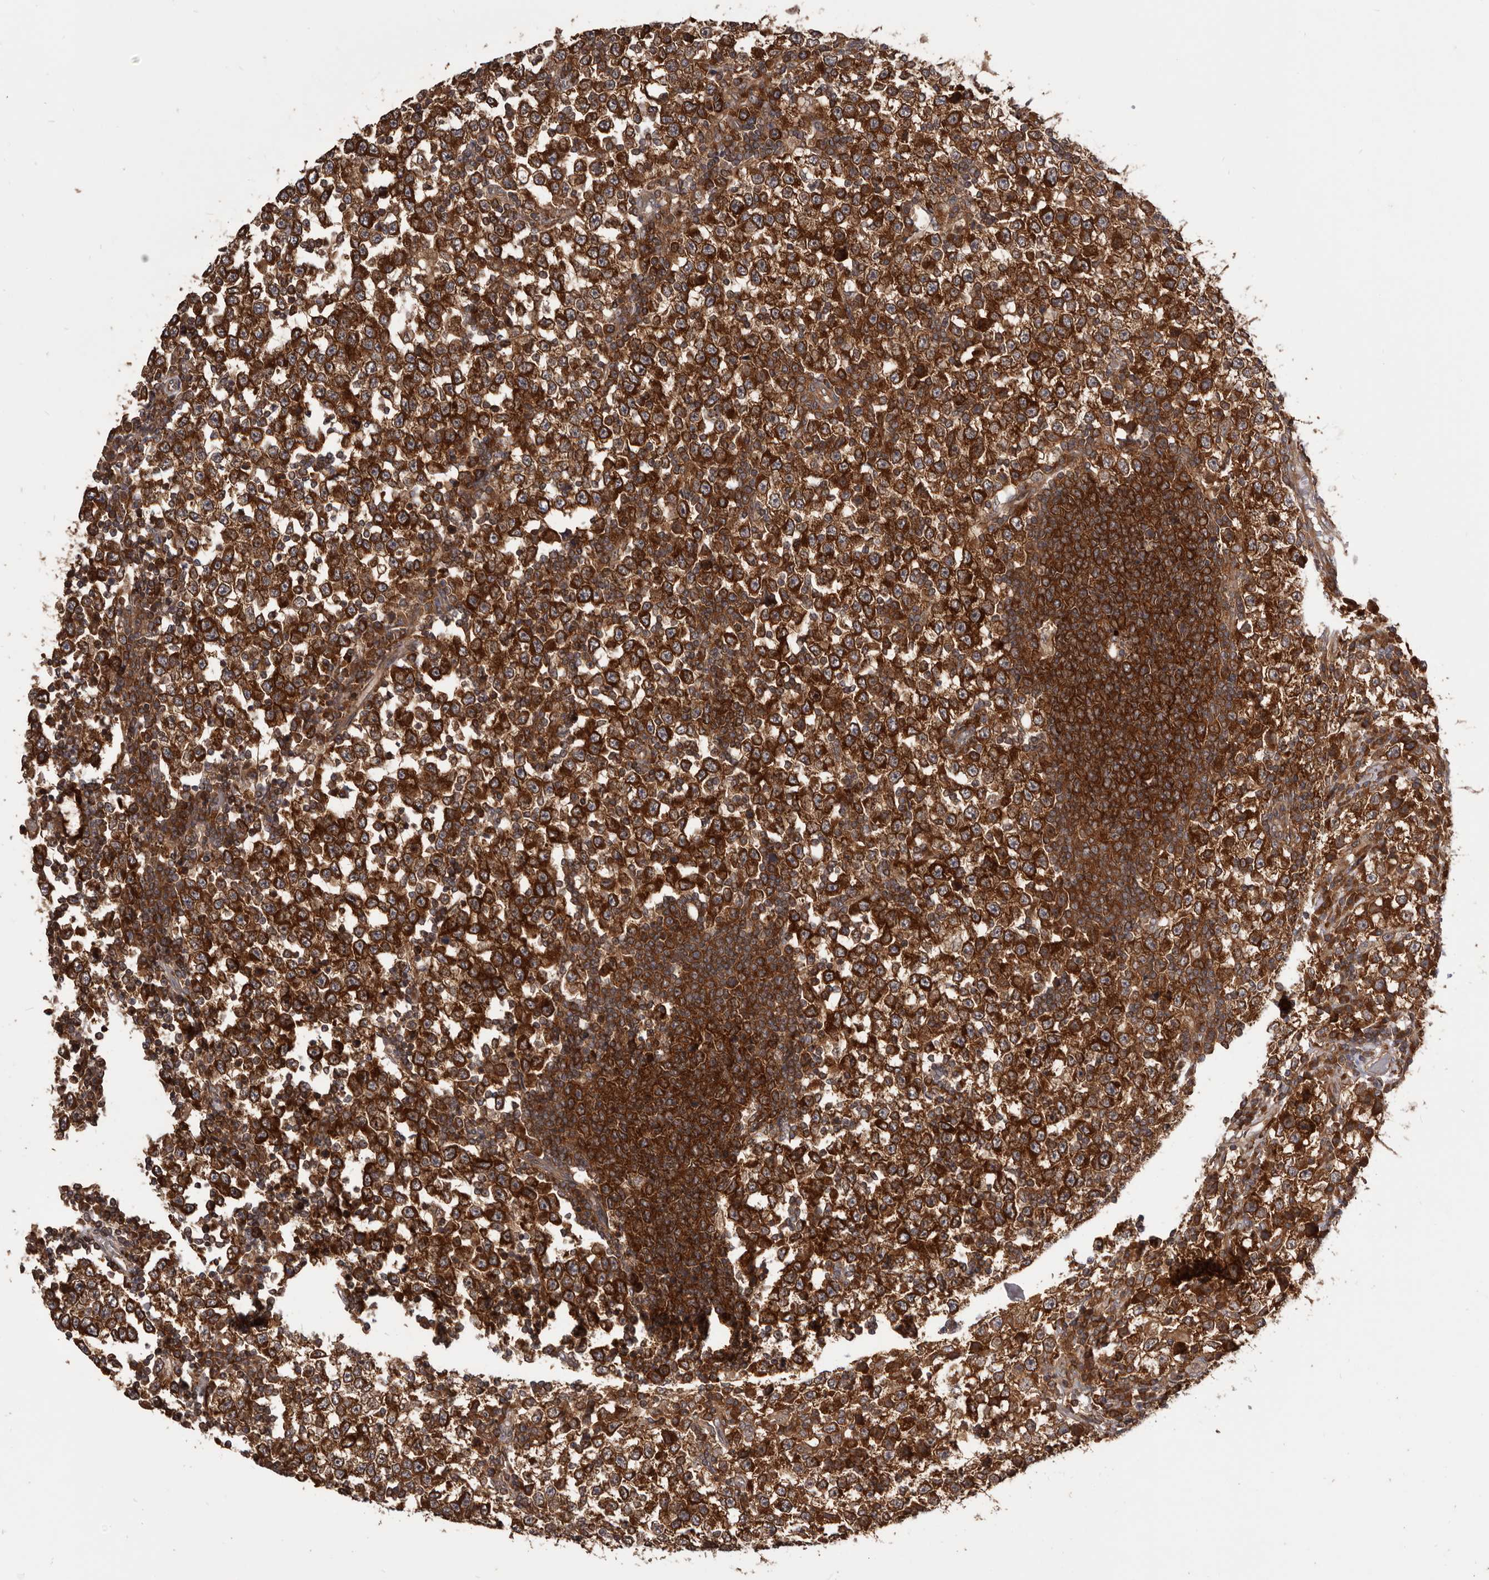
{"staining": {"intensity": "strong", "quantity": ">75%", "location": "cytoplasmic/membranous"}, "tissue": "testis cancer", "cell_type": "Tumor cells", "image_type": "cancer", "snomed": [{"axis": "morphology", "description": "Seminoma, NOS"}, {"axis": "topography", "description": "Testis"}], "caption": "DAB immunohistochemical staining of human testis cancer displays strong cytoplasmic/membranous protein expression in approximately >75% of tumor cells.", "gene": "HBS1L", "patient": {"sex": "male", "age": 65}}